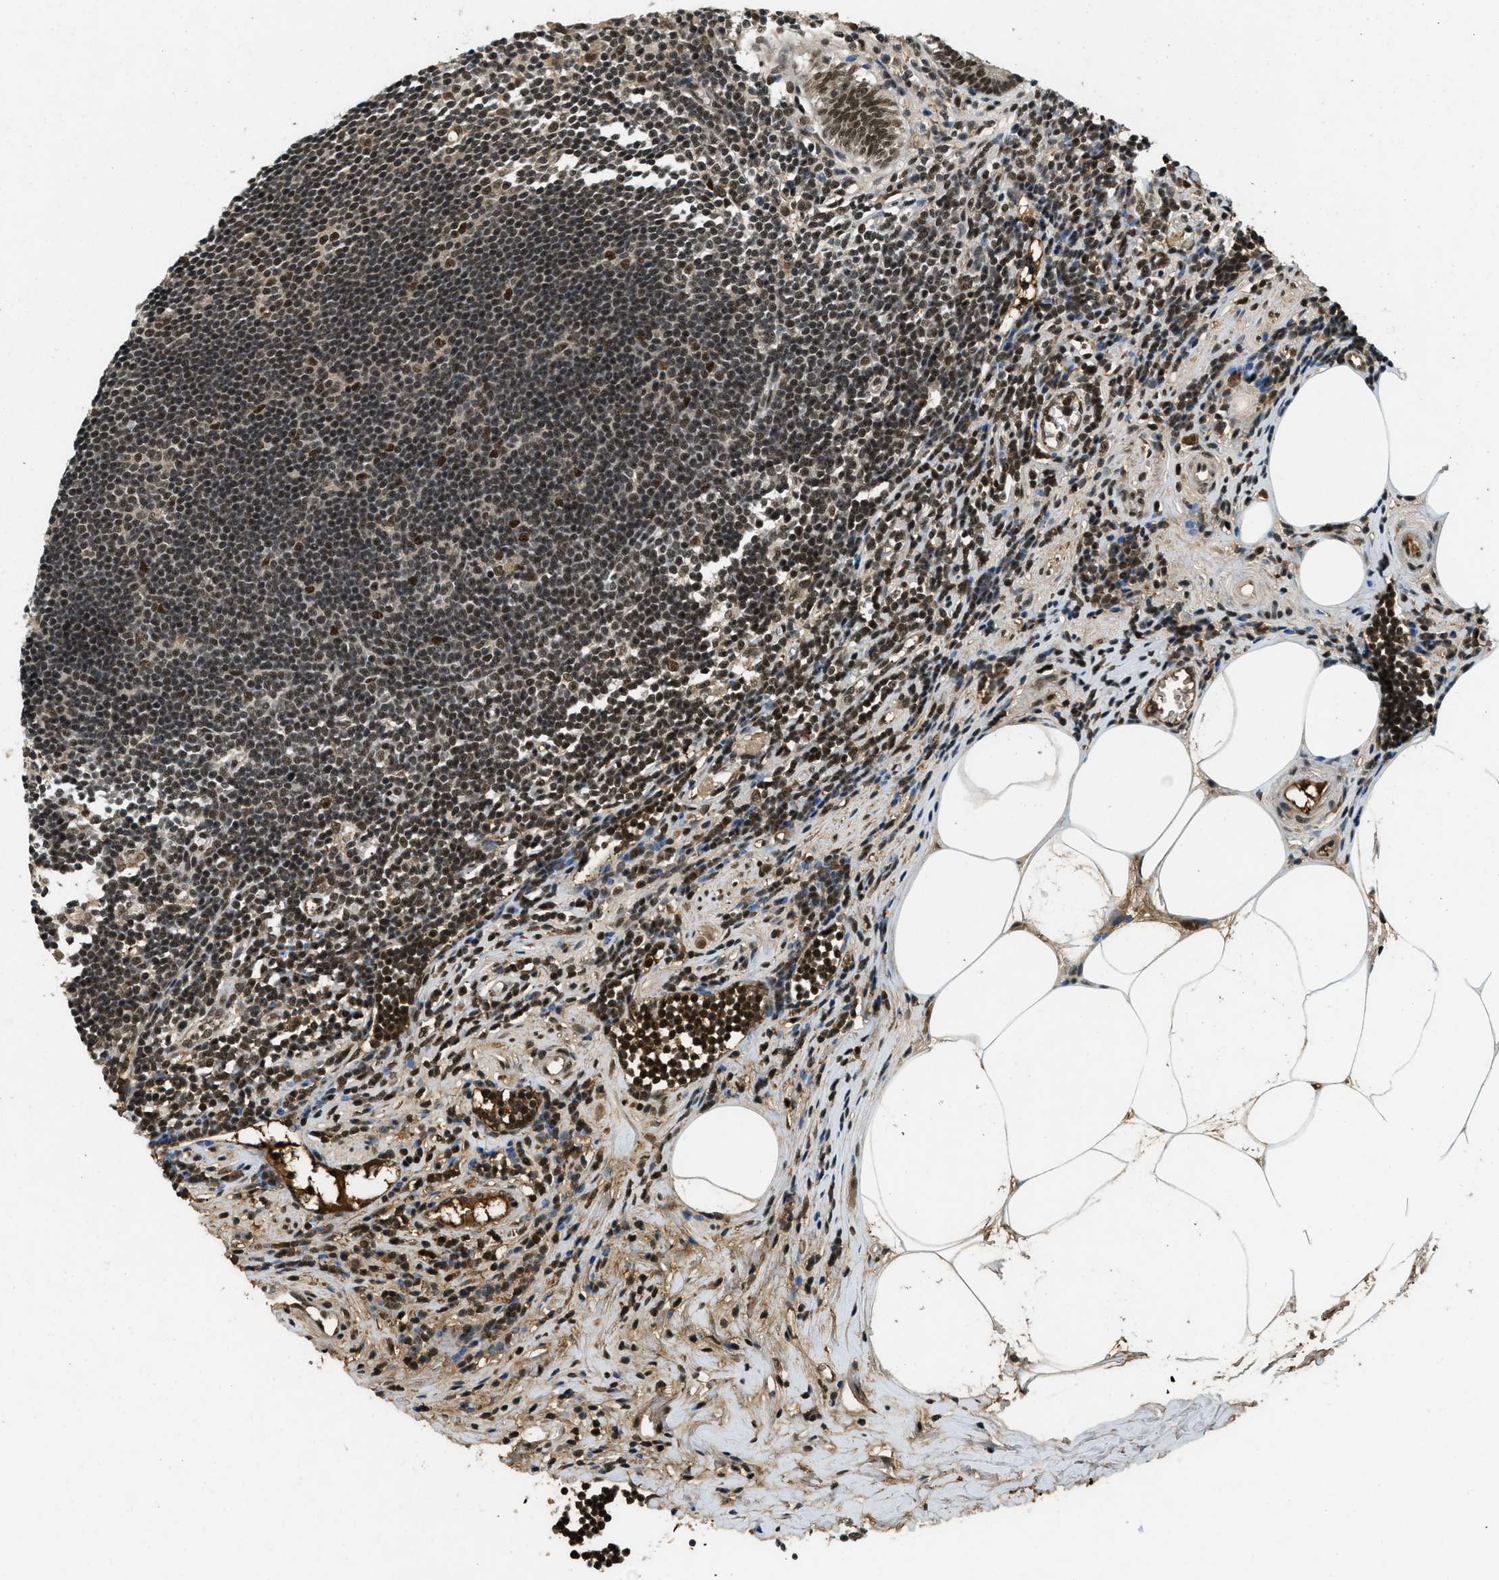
{"staining": {"intensity": "strong", "quantity": ">75%", "location": "cytoplasmic/membranous,nuclear"}, "tissue": "appendix", "cell_type": "Glandular cells", "image_type": "normal", "snomed": [{"axis": "morphology", "description": "Normal tissue, NOS"}, {"axis": "topography", "description": "Appendix"}], "caption": "Strong cytoplasmic/membranous,nuclear protein expression is present in about >75% of glandular cells in appendix. (brown staining indicates protein expression, while blue staining denotes nuclei).", "gene": "ZNF148", "patient": {"sex": "female", "age": 50}}